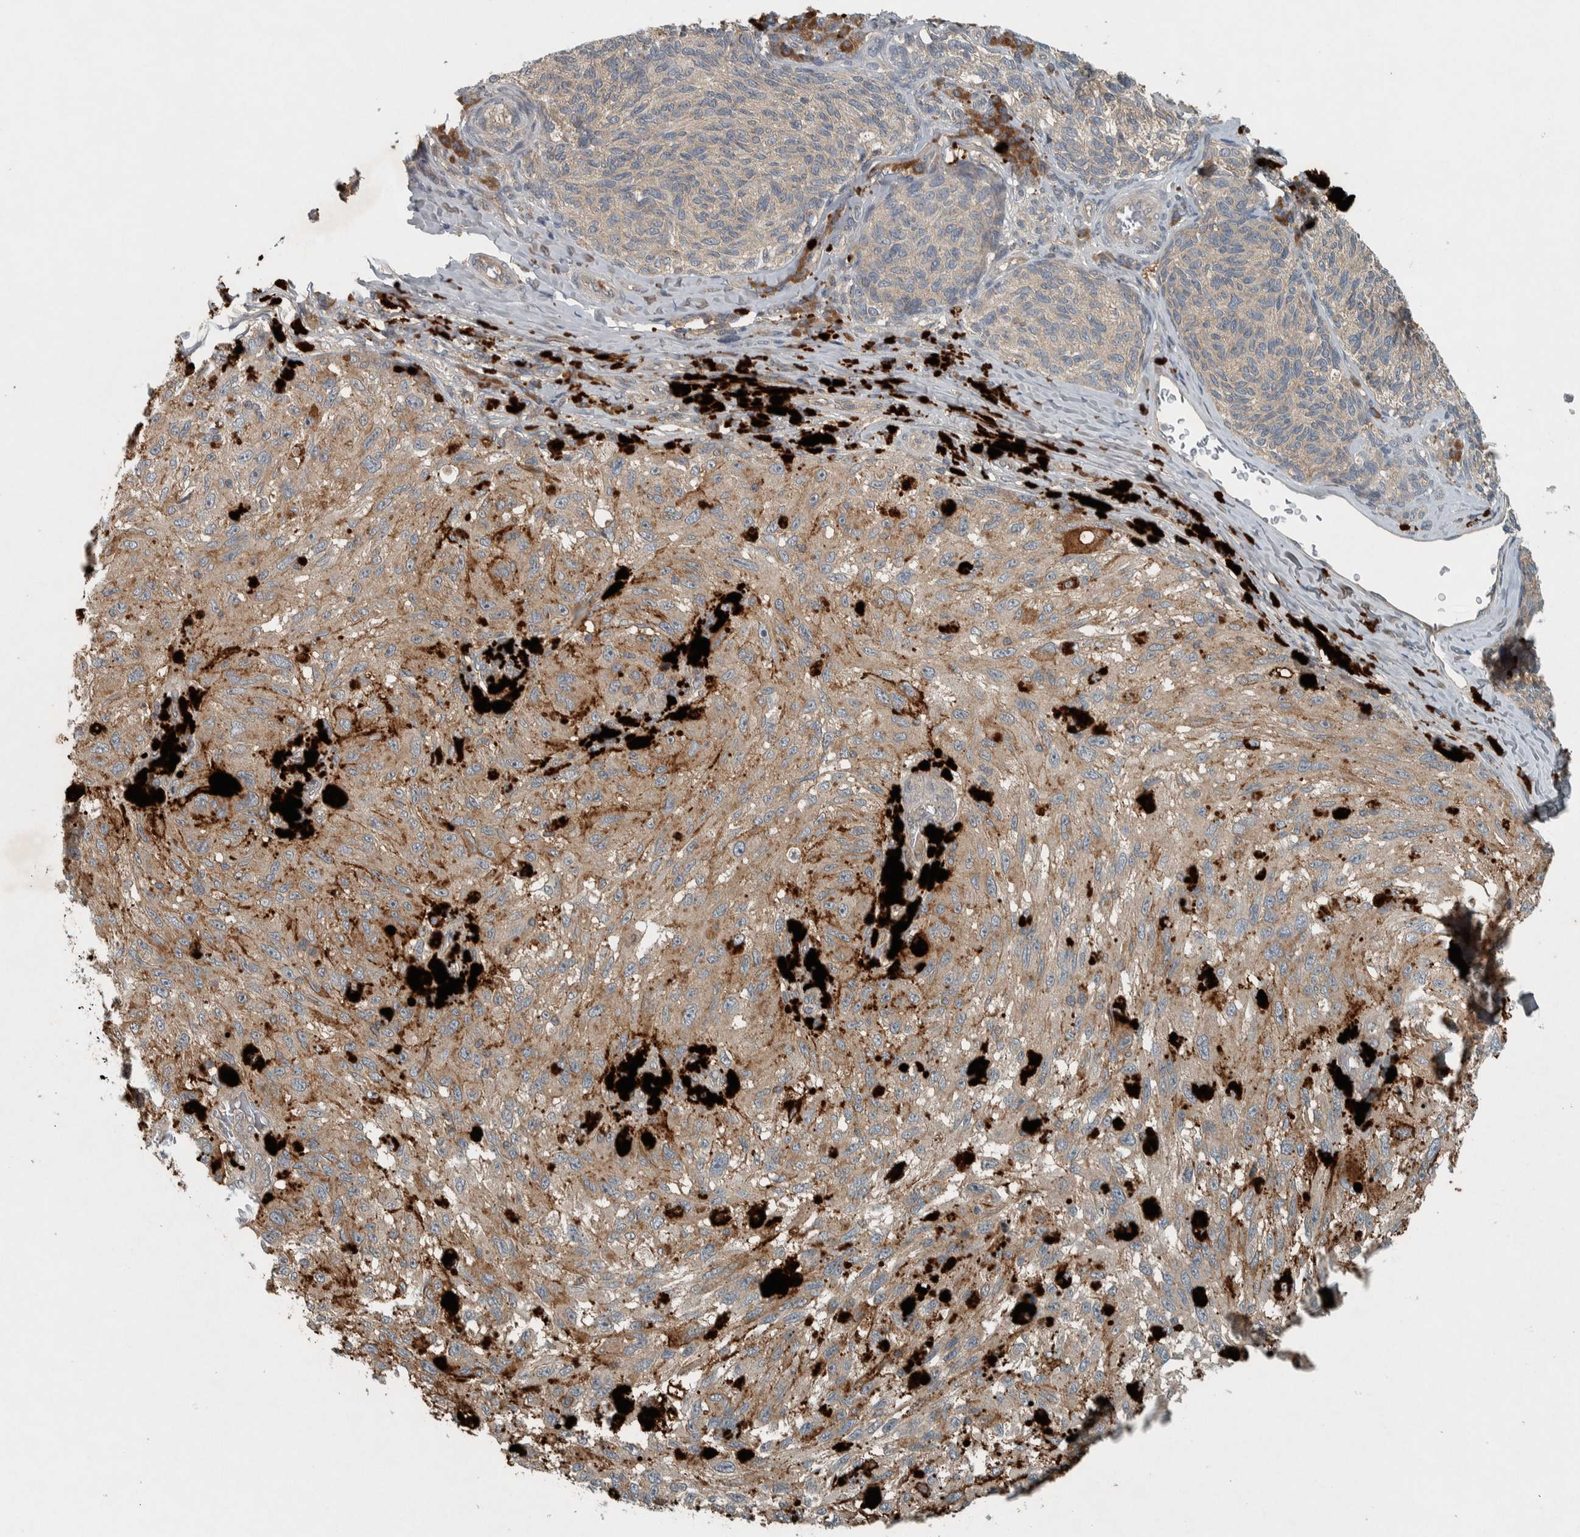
{"staining": {"intensity": "moderate", "quantity": ">75%", "location": "cytoplasmic/membranous"}, "tissue": "melanoma", "cell_type": "Tumor cells", "image_type": "cancer", "snomed": [{"axis": "morphology", "description": "Malignant melanoma, NOS"}, {"axis": "topography", "description": "Skin"}], "caption": "Malignant melanoma tissue reveals moderate cytoplasmic/membranous positivity in approximately >75% of tumor cells", "gene": "CLCN2", "patient": {"sex": "female", "age": 73}}